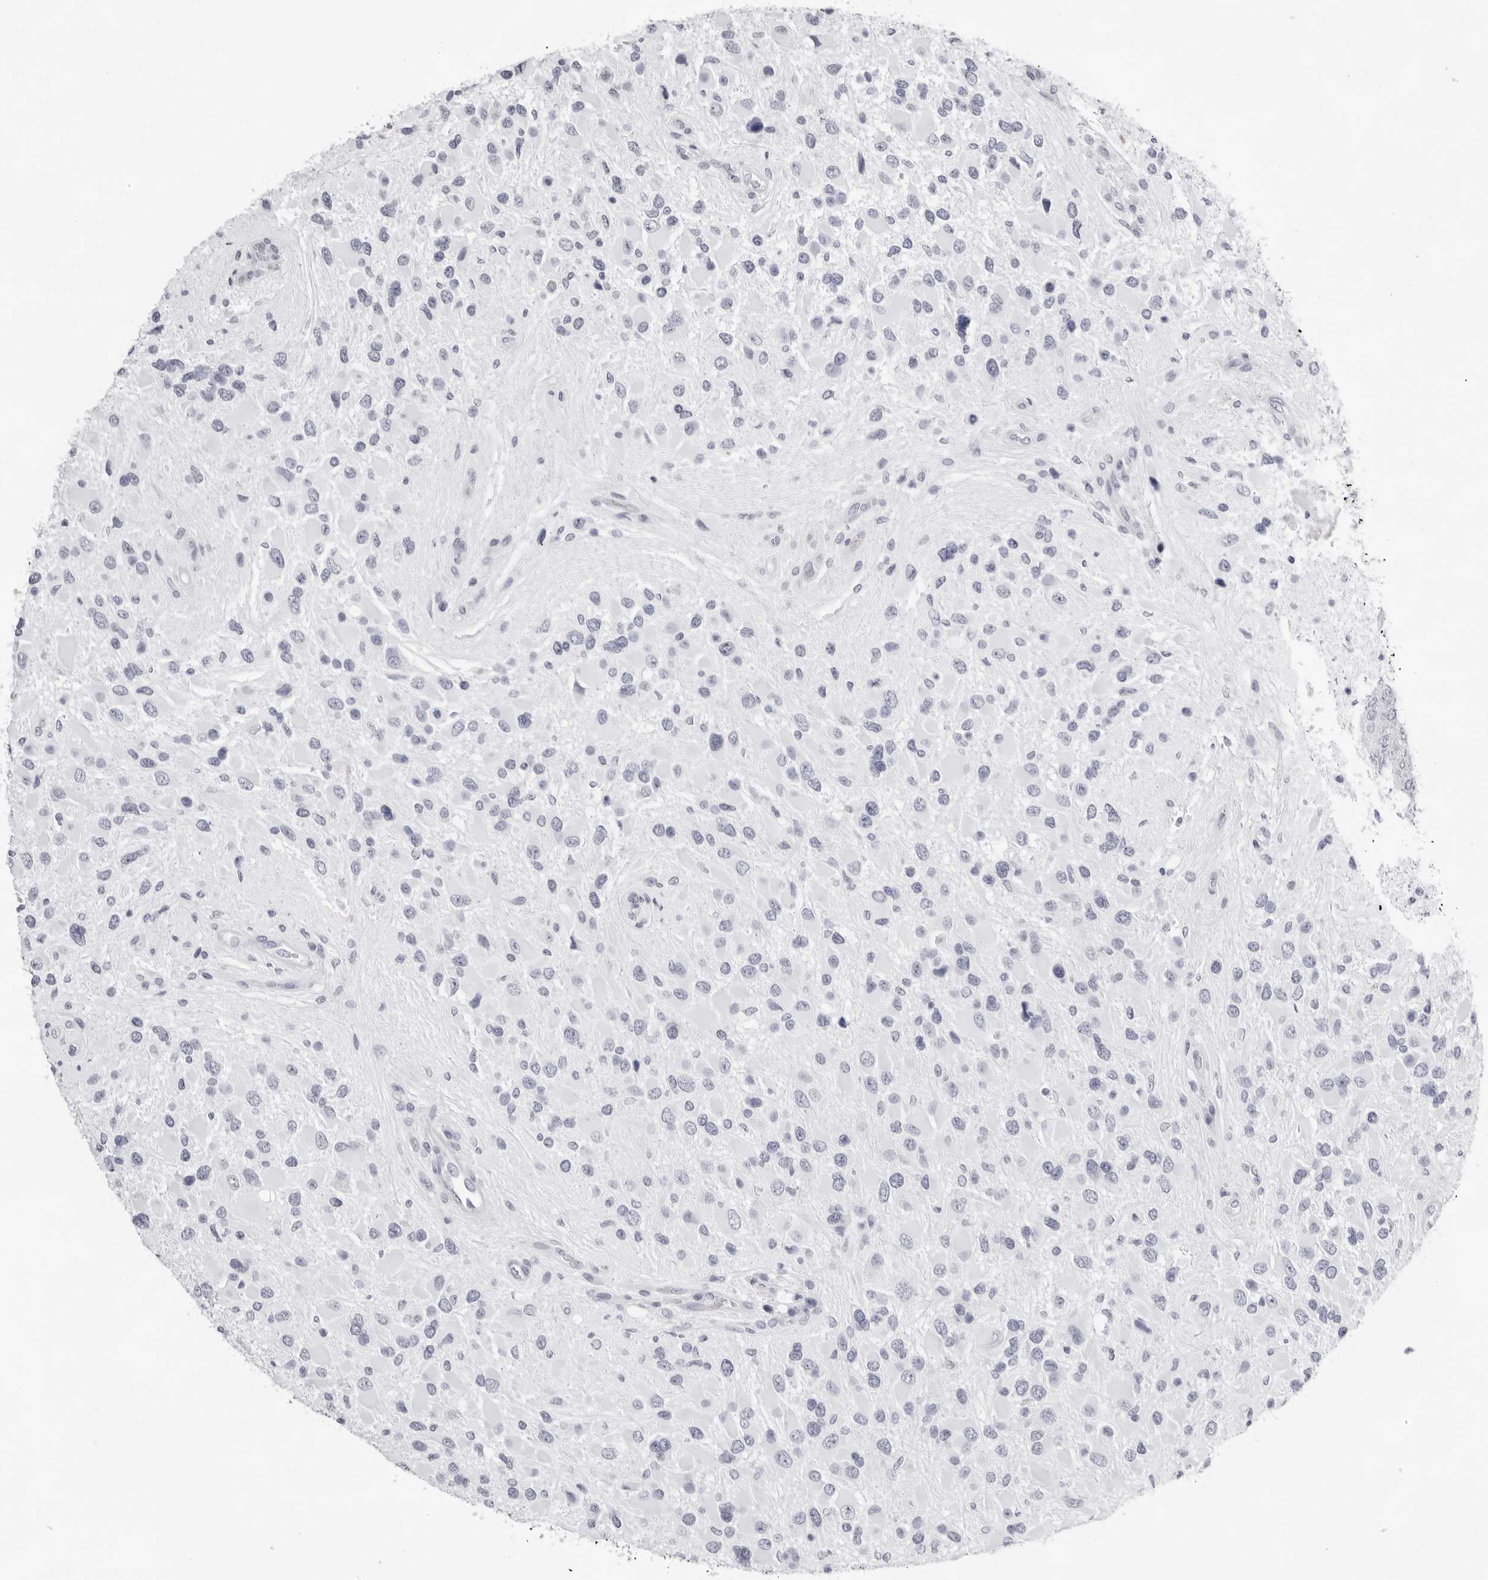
{"staining": {"intensity": "negative", "quantity": "none", "location": "none"}, "tissue": "glioma", "cell_type": "Tumor cells", "image_type": "cancer", "snomed": [{"axis": "morphology", "description": "Glioma, malignant, High grade"}, {"axis": "topography", "description": "Brain"}], "caption": "Malignant glioma (high-grade) was stained to show a protein in brown. There is no significant expression in tumor cells. (DAB (3,3'-diaminobenzidine) immunohistochemistry (IHC), high magnification).", "gene": "TMOD4", "patient": {"sex": "male", "age": 53}}